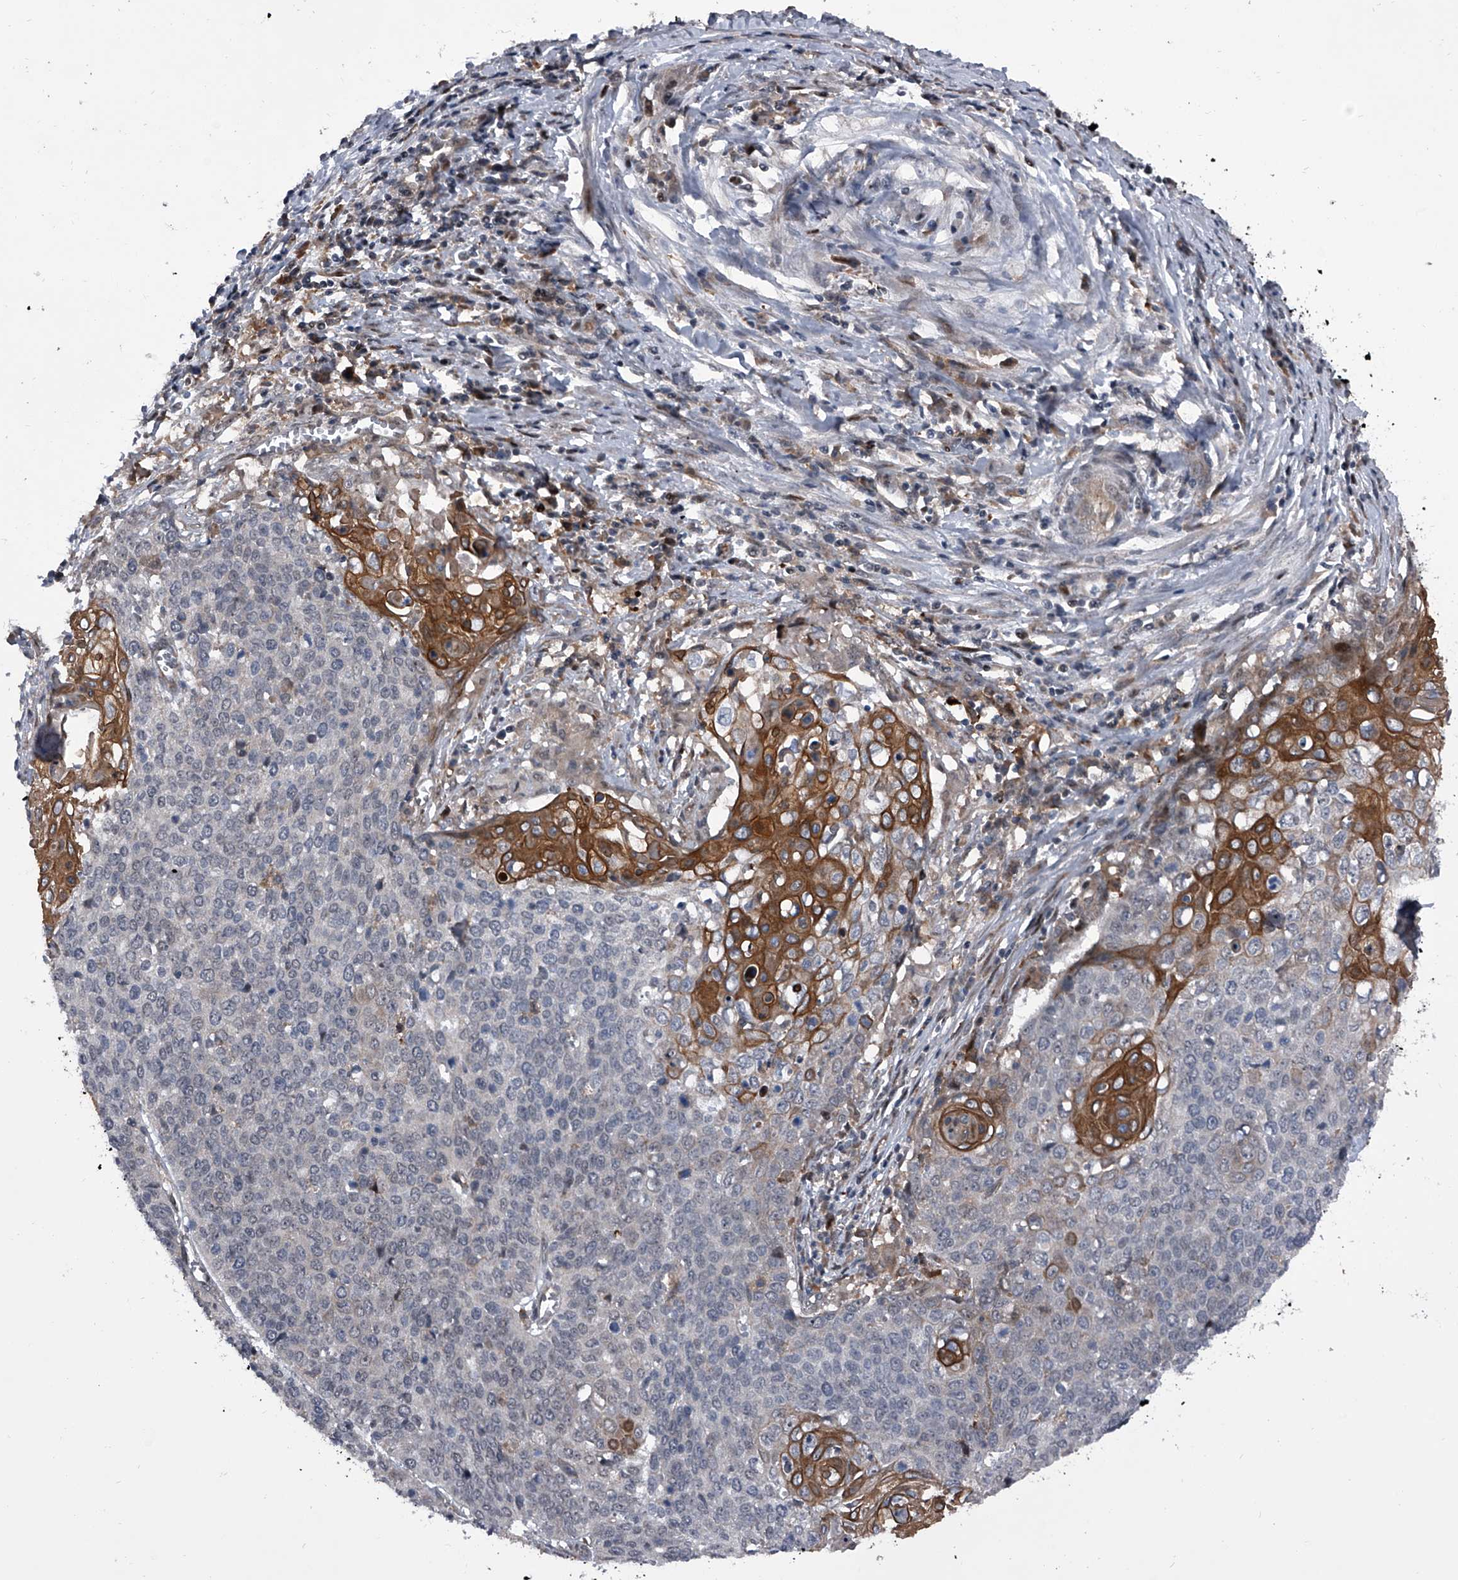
{"staining": {"intensity": "strong", "quantity": "<25%", "location": "cytoplasmic/membranous"}, "tissue": "cervical cancer", "cell_type": "Tumor cells", "image_type": "cancer", "snomed": [{"axis": "morphology", "description": "Squamous cell carcinoma, NOS"}, {"axis": "topography", "description": "Cervix"}], "caption": "Immunohistochemistry micrograph of human cervical cancer stained for a protein (brown), which reveals medium levels of strong cytoplasmic/membranous staining in approximately <25% of tumor cells.", "gene": "ELK4", "patient": {"sex": "female", "age": 39}}